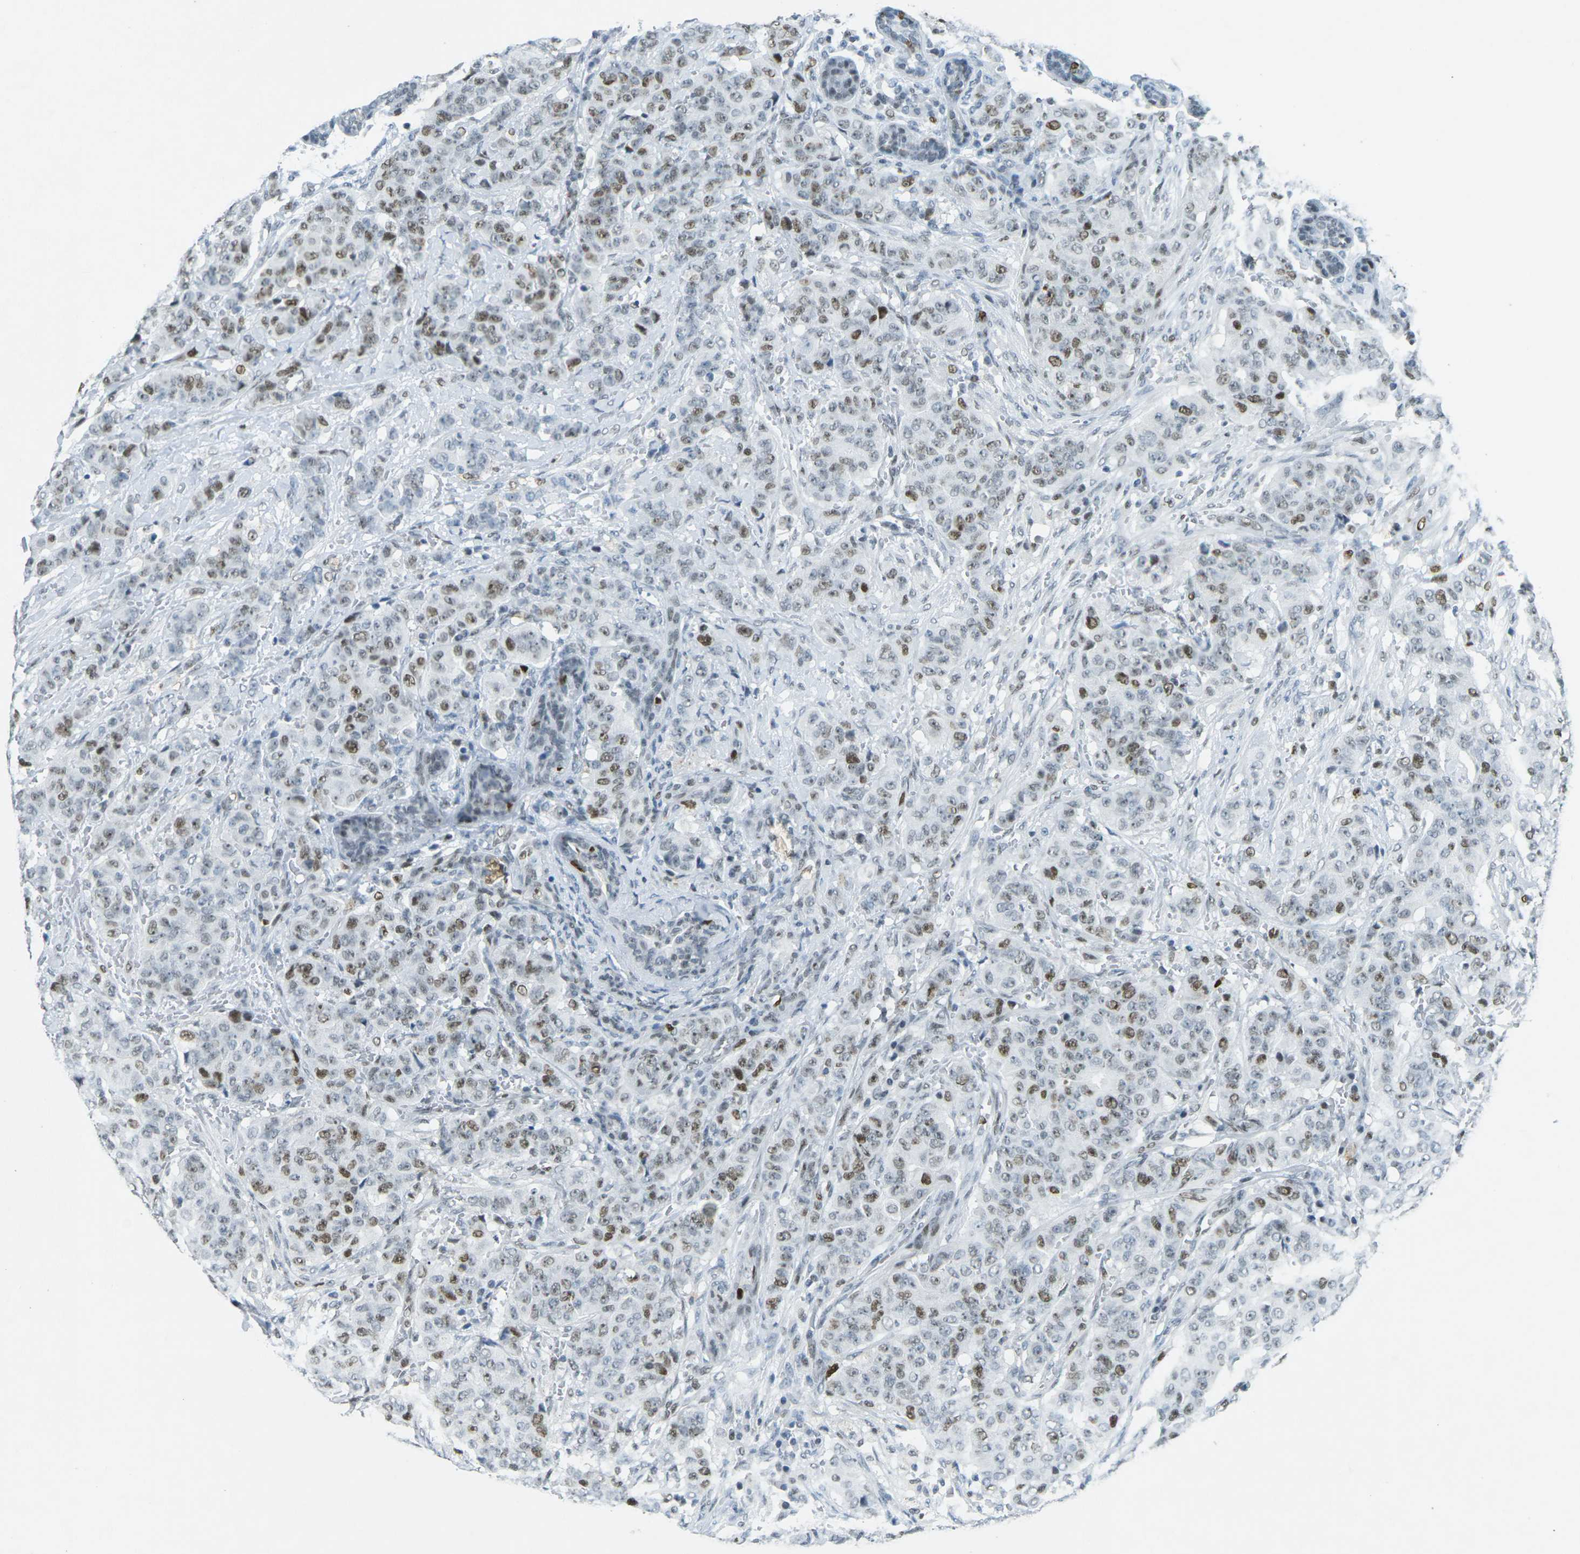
{"staining": {"intensity": "moderate", "quantity": ">75%", "location": "nuclear"}, "tissue": "breast cancer", "cell_type": "Tumor cells", "image_type": "cancer", "snomed": [{"axis": "morphology", "description": "Normal tissue, NOS"}, {"axis": "morphology", "description": "Duct carcinoma"}, {"axis": "topography", "description": "Breast"}], "caption": "Immunohistochemical staining of infiltrating ductal carcinoma (breast) exhibits medium levels of moderate nuclear staining in about >75% of tumor cells.", "gene": "RB1", "patient": {"sex": "female", "age": 40}}